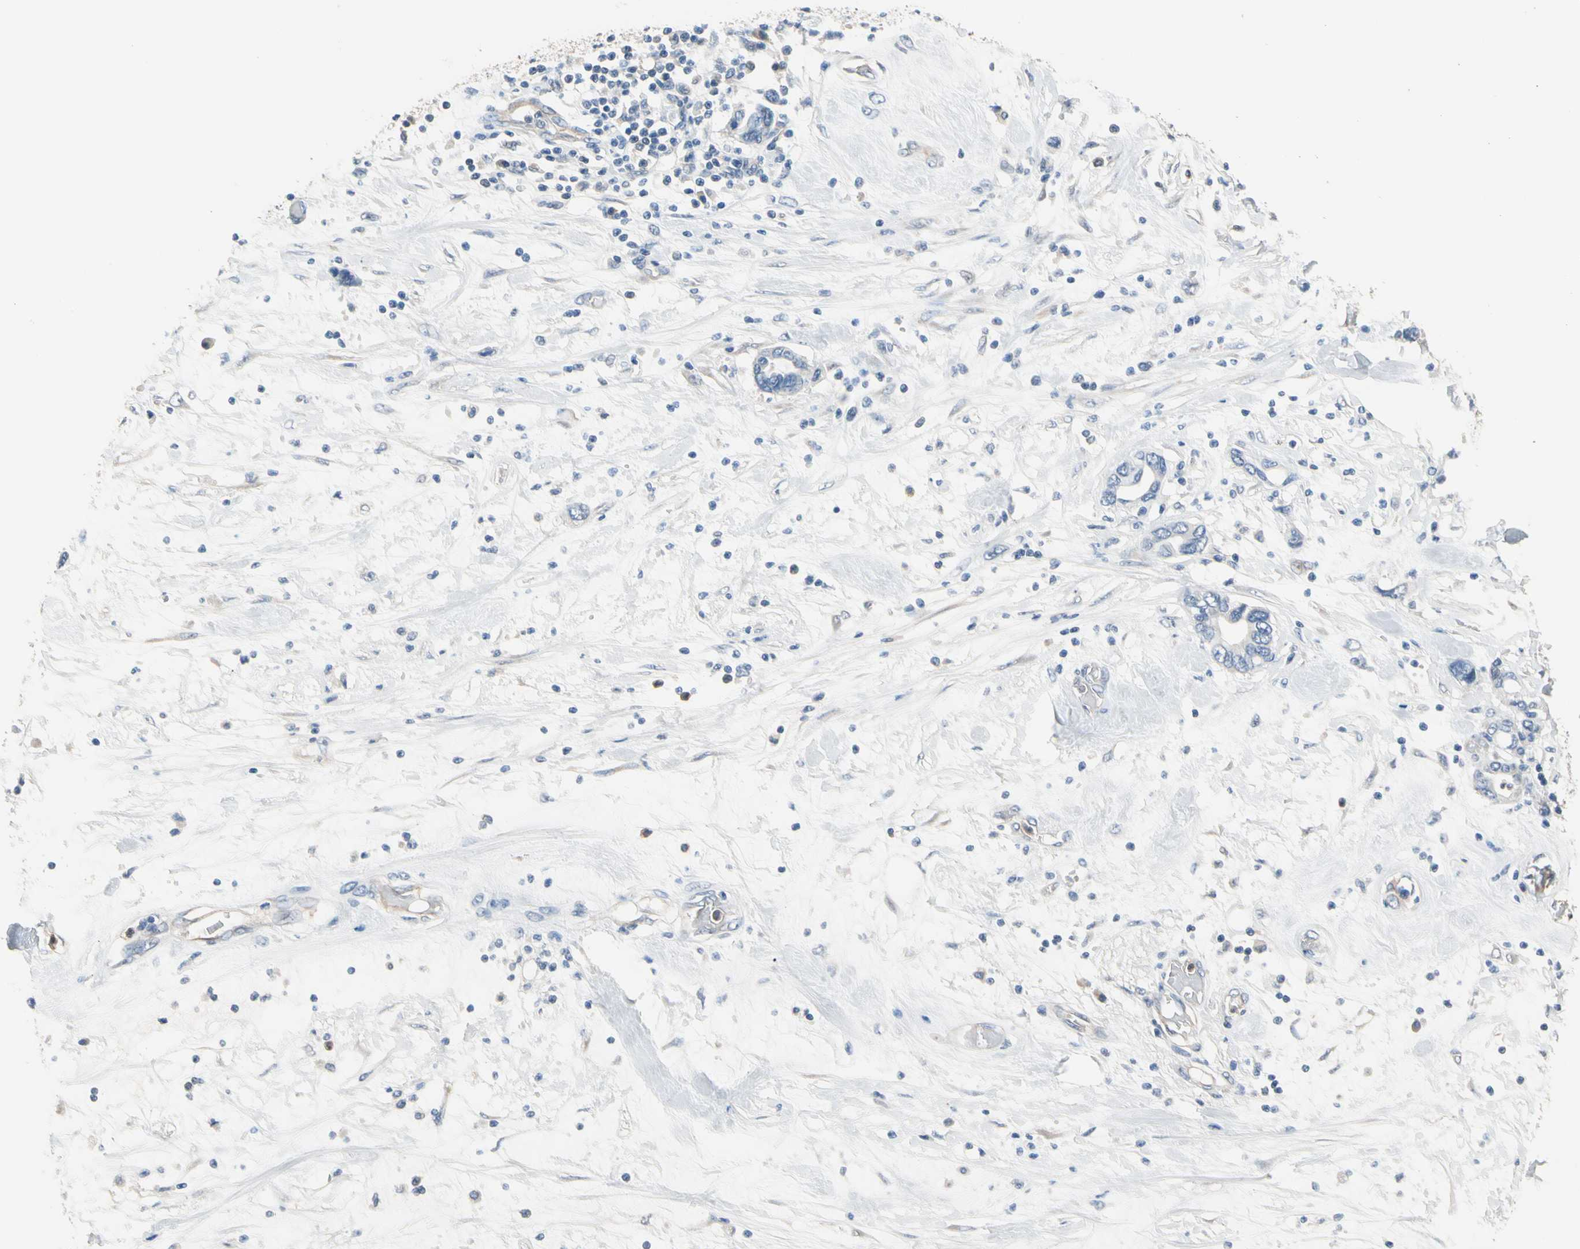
{"staining": {"intensity": "negative", "quantity": "none", "location": "none"}, "tissue": "pancreatic cancer", "cell_type": "Tumor cells", "image_type": "cancer", "snomed": [{"axis": "morphology", "description": "Adenocarcinoma, NOS"}, {"axis": "topography", "description": "Pancreas"}], "caption": "There is no significant positivity in tumor cells of pancreatic cancer.", "gene": "BBOX1", "patient": {"sex": "female", "age": 57}}